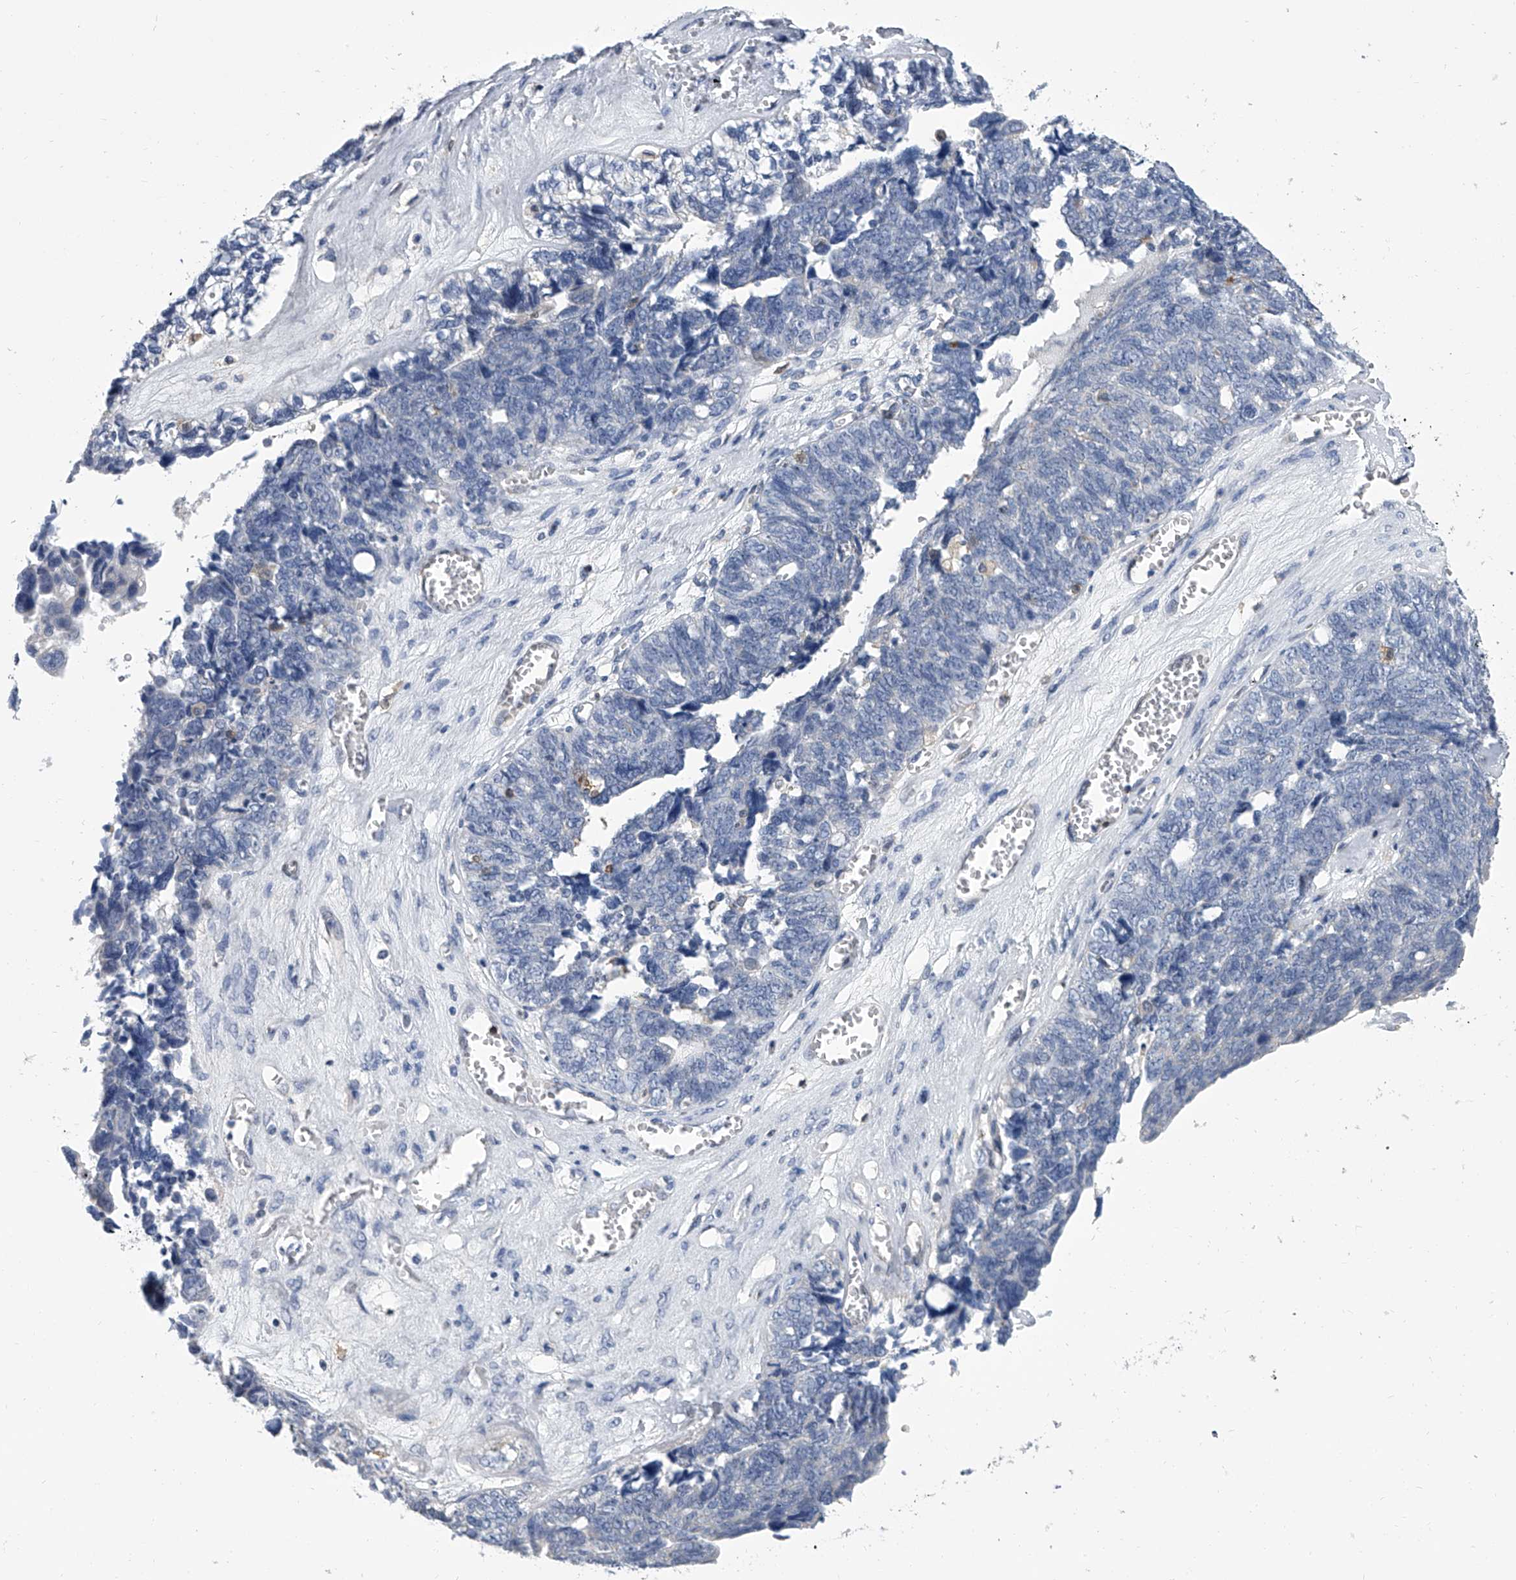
{"staining": {"intensity": "negative", "quantity": "none", "location": "none"}, "tissue": "ovarian cancer", "cell_type": "Tumor cells", "image_type": "cancer", "snomed": [{"axis": "morphology", "description": "Cystadenocarcinoma, serous, NOS"}, {"axis": "topography", "description": "Ovary"}], "caption": "Tumor cells are negative for protein expression in human ovarian serous cystadenocarcinoma.", "gene": "SERPINB9", "patient": {"sex": "female", "age": 79}}